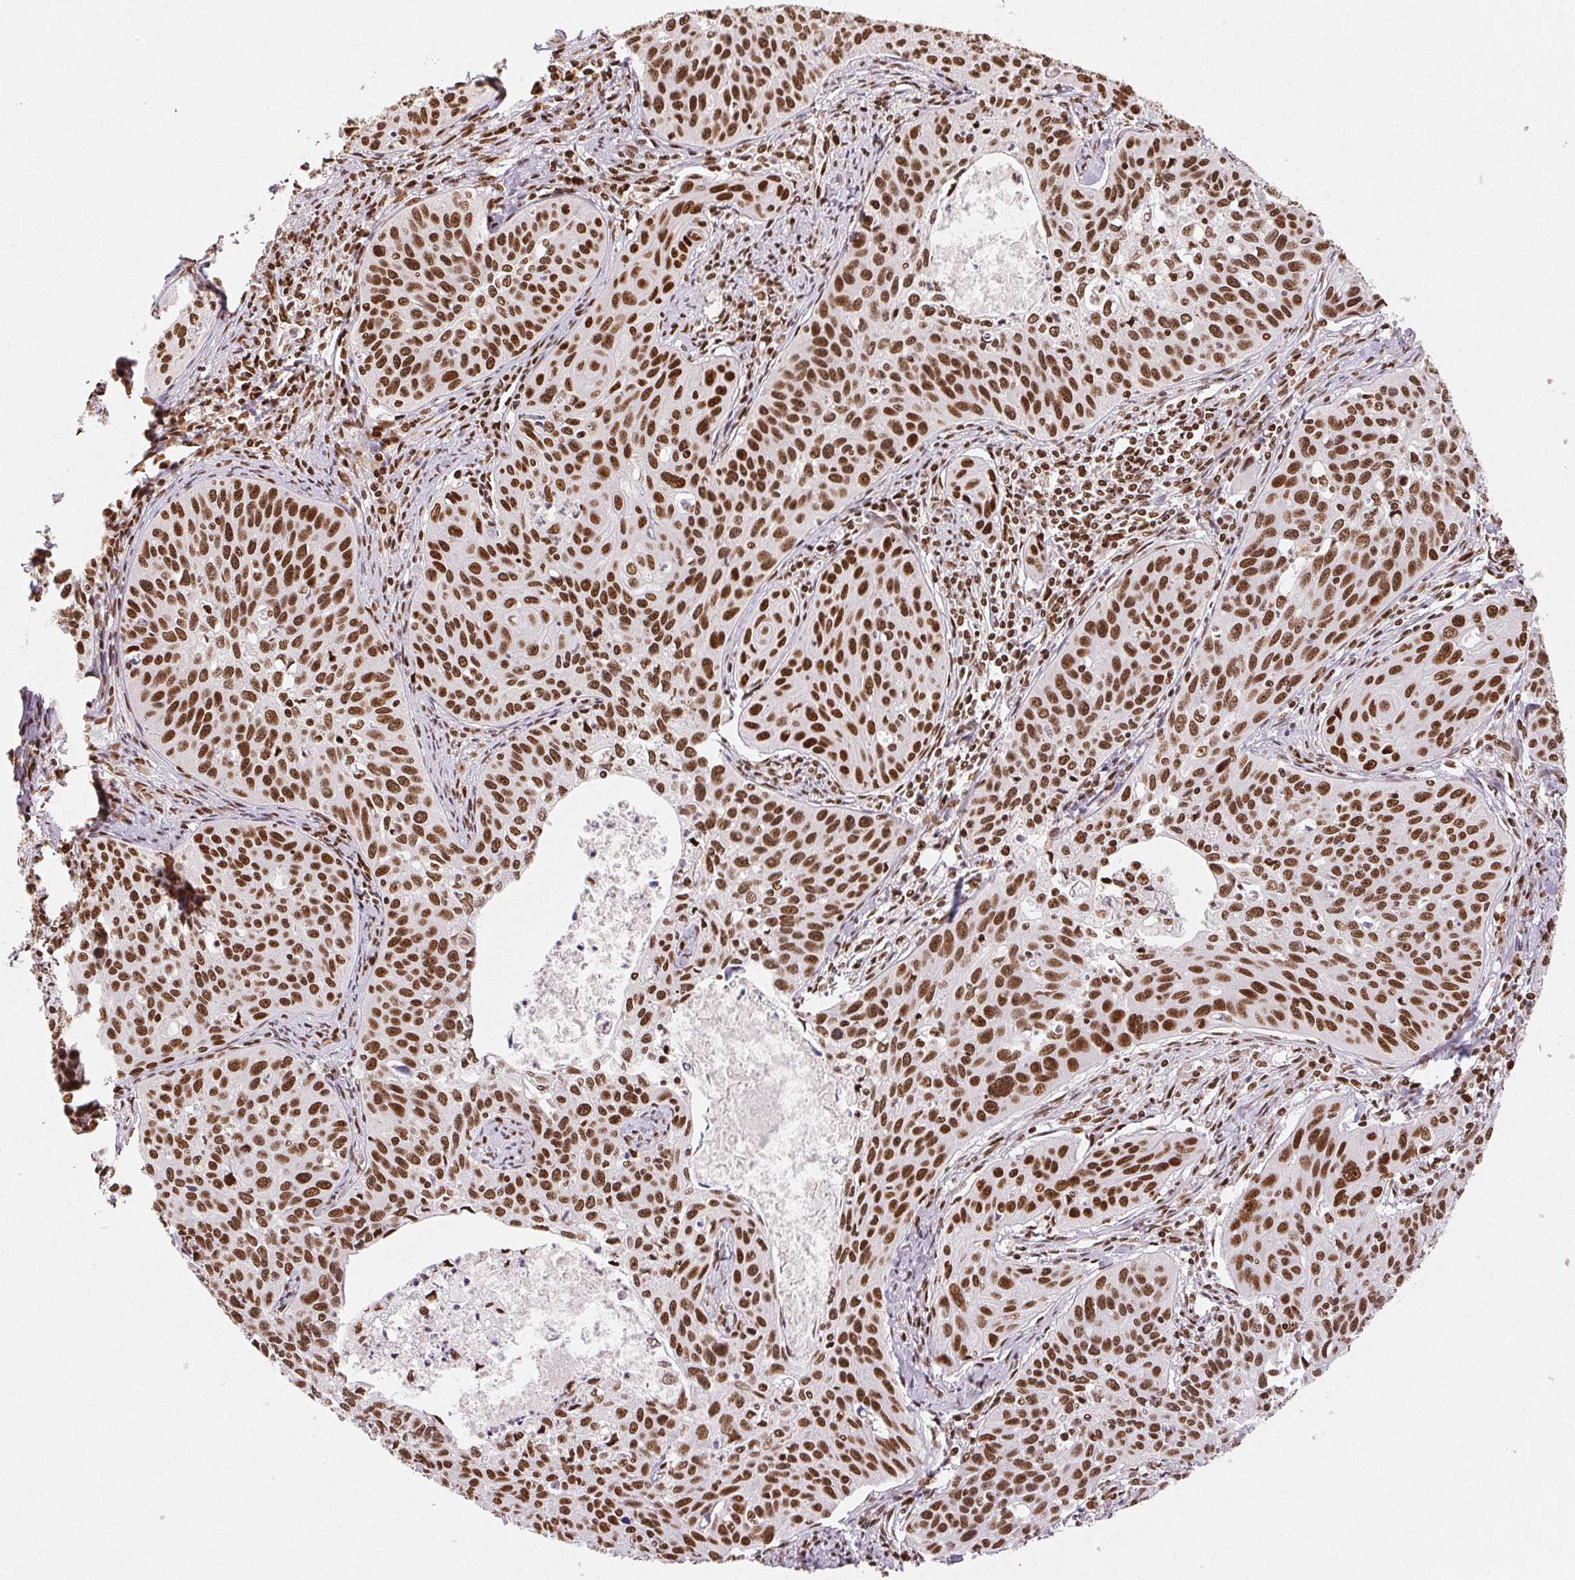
{"staining": {"intensity": "strong", "quantity": ">75%", "location": "nuclear"}, "tissue": "cervical cancer", "cell_type": "Tumor cells", "image_type": "cancer", "snomed": [{"axis": "morphology", "description": "Squamous cell carcinoma, NOS"}, {"axis": "topography", "description": "Cervix"}], "caption": "Squamous cell carcinoma (cervical) stained for a protein (brown) reveals strong nuclear positive positivity in approximately >75% of tumor cells.", "gene": "ZNF80", "patient": {"sex": "female", "age": 31}}